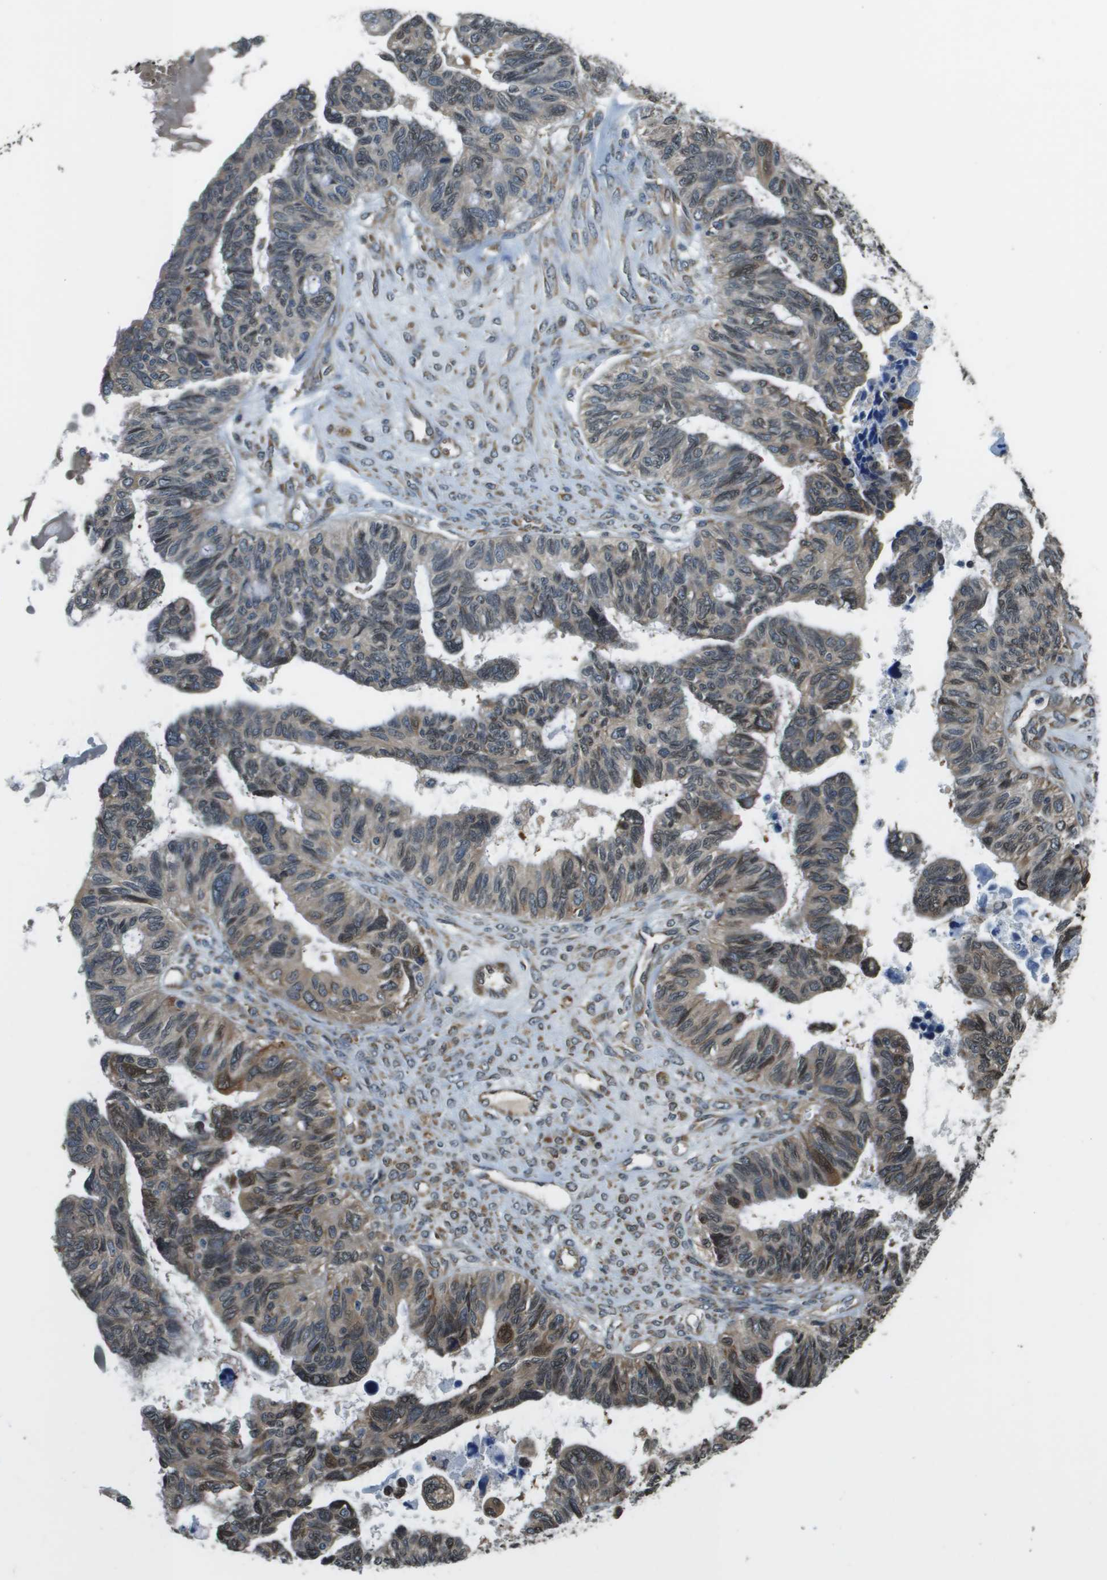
{"staining": {"intensity": "weak", "quantity": "25%-75%", "location": "cytoplasmic/membranous"}, "tissue": "ovarian cancer", "cell_type": "Tumor cells", "image_type": "cancer", "snomed": [{"axis": "morphology", "description": "Cystadenocarcinoma, serous, NOS"}, {"axis": "topography", "description": "Ovary"}], "caption": "About 25%-75% of tumor cells in ovarian cancer (serous cystadenocarcinoma) demonstrate weak cytoplasmic/membranous protein expression as visualized by brown immunohistochemical staining.", "gene": "SEC62", "patient": {"sex": "female", "age": 79}}